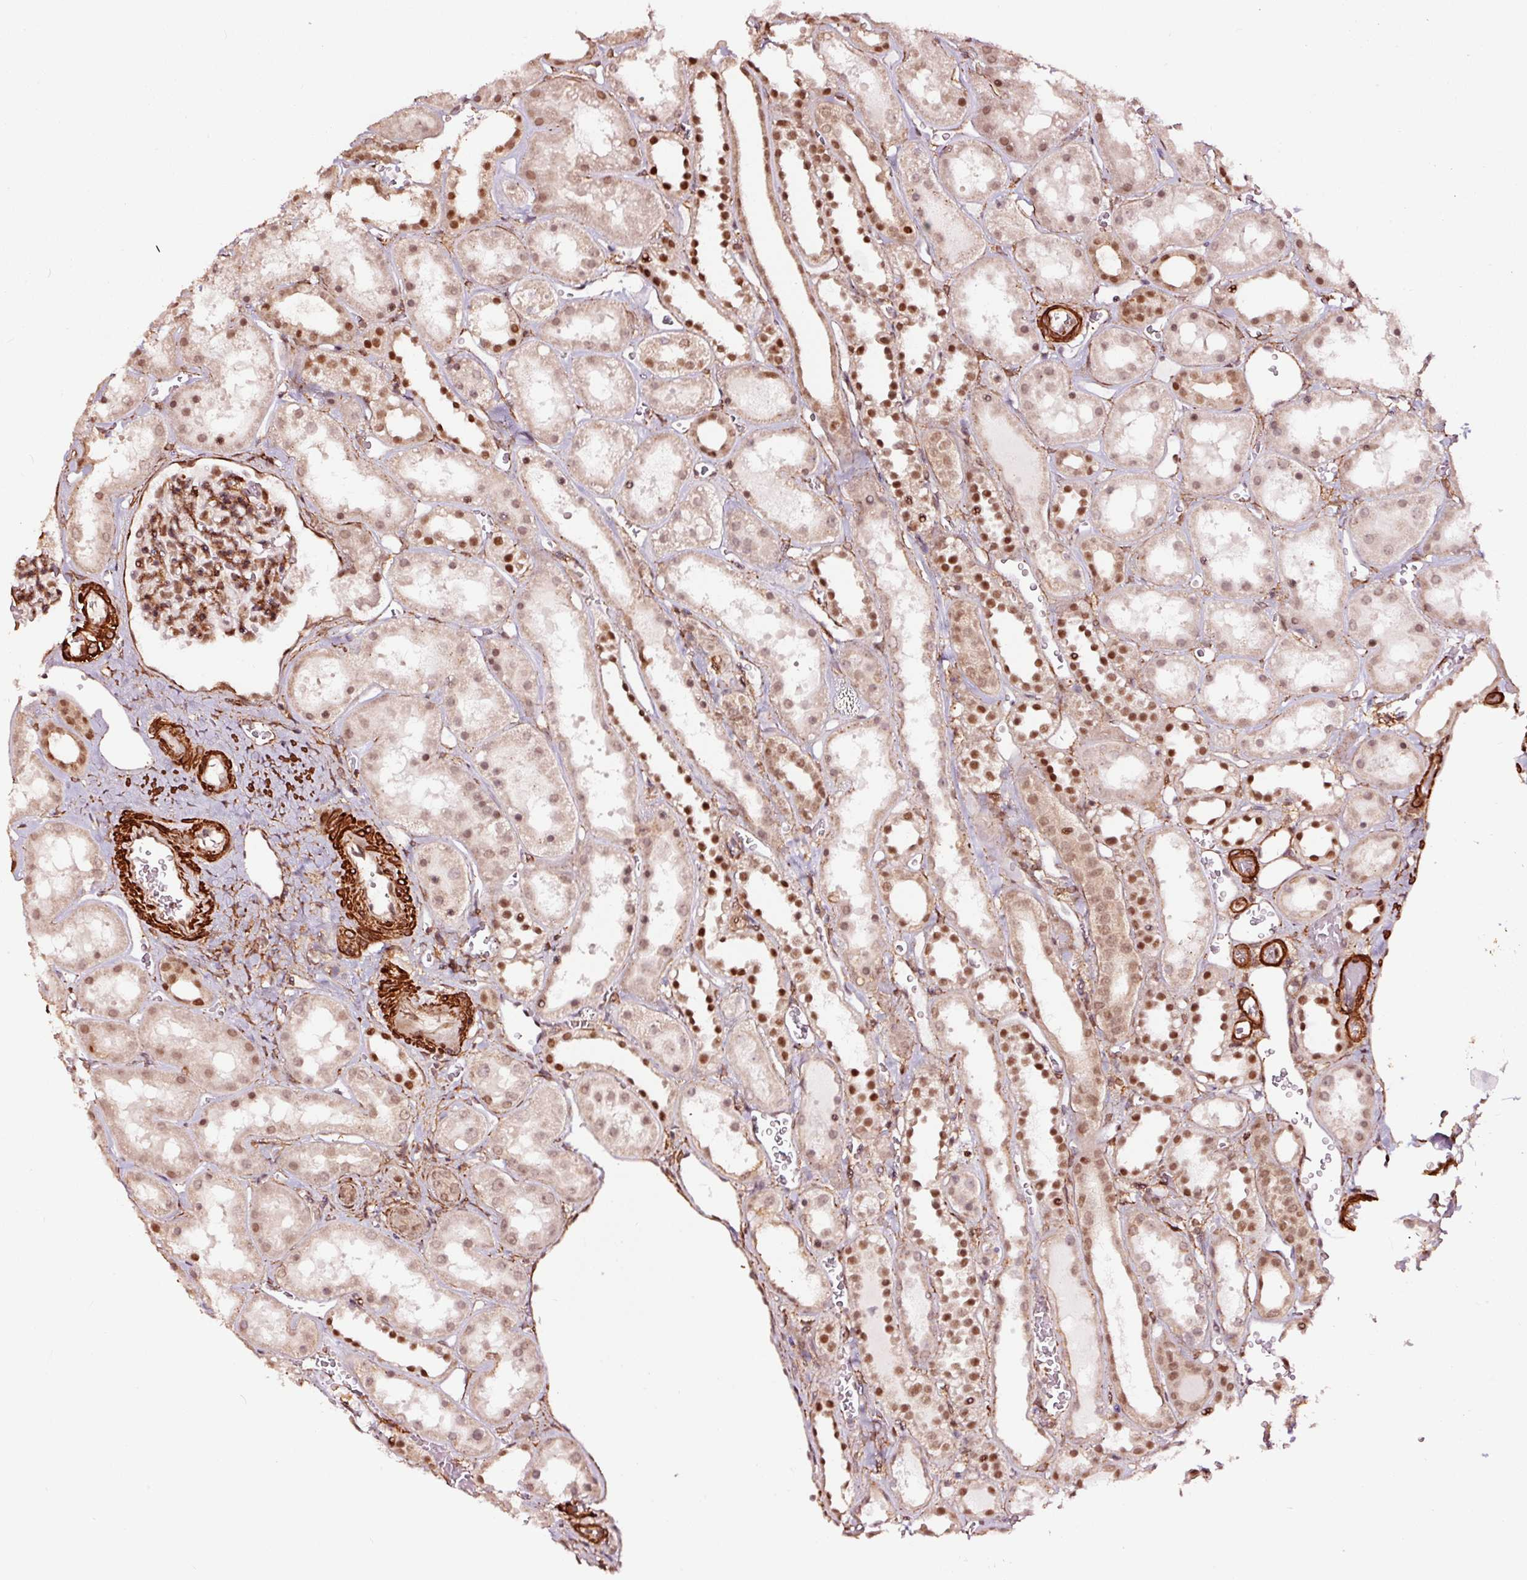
{"staining": {"intensity": "moderate", "quantity": "25%-75%", "location": "nuclear"}, "tissue": "kidney", "cell_type": "Cells in glomeruli", "image_type": "normal", "snomed": [{"axis": "morphology", "description": "Normal tissue, NOS"}, {"axis": "topography", "description": "Kidney"}], "caption": "Immunohistochemistry (DAB (3,3'-diaminobenzidine)) staining of normal human kidney demonstrates moderate nuclear protein staining in approximately 25%-75% of cells in glomeruli.", "gene": "TPM1", "patient": {"sex": "female", "age": 41}}